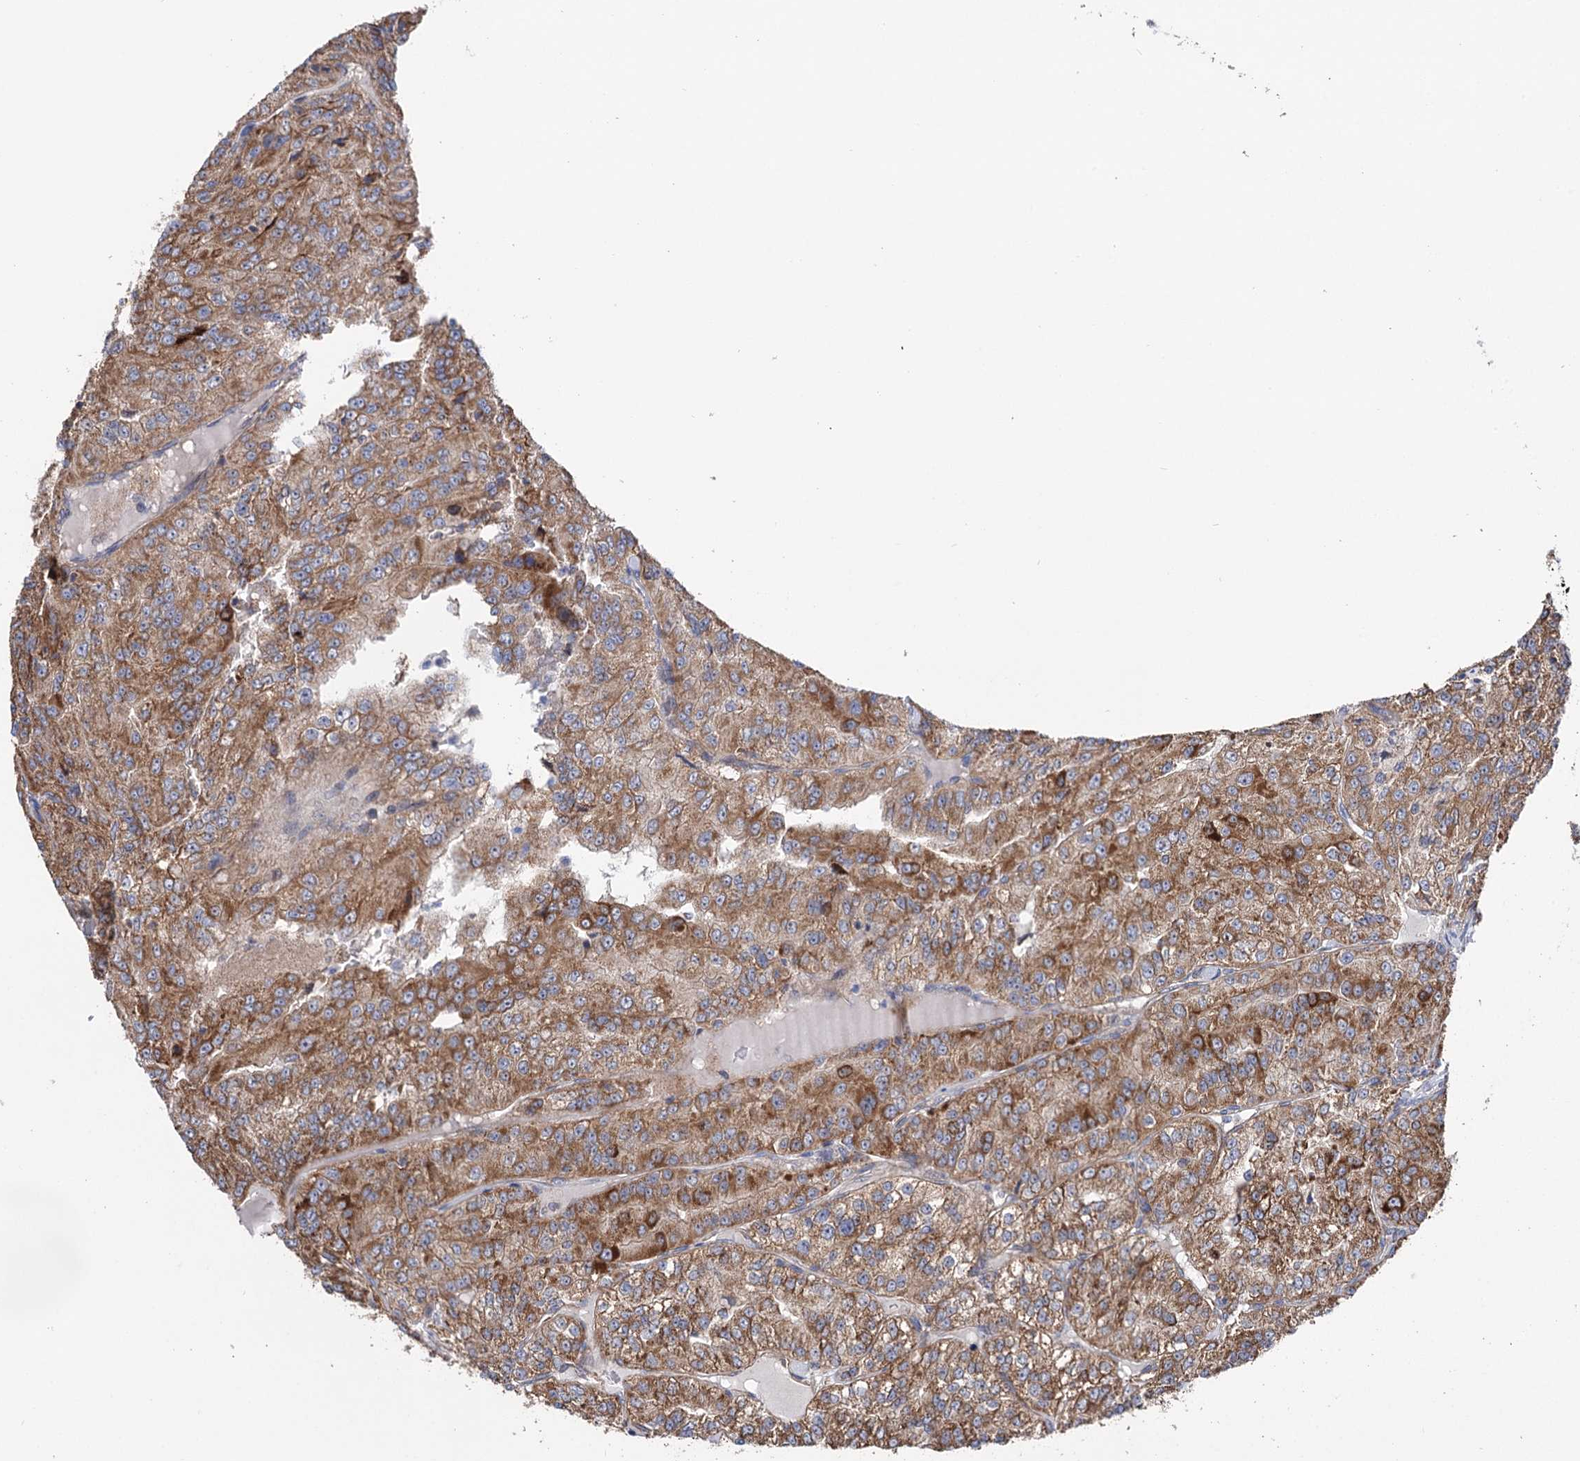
{"staining": {"intensity": "moderate", "quantity": ">75%", "location": "cytoplasmic/membranous"}, "tissue": "renal cancer", "cell_type": "Tumor cells", "image_type": "cancer", "snomed": [{"axis": "morphology", "description": "Adenocarcinoma, NOS"}, {"axis": "topography", "description": "Kidney"}], "caption": "DAB (3,3'-diaminobenzidine) immunohistochemical staining of adenocarcinoma (renal) demonstrates moderate cytoplasmic/membranous protein staining in about >75% of tumor cells.", "gene": "SUCLA2", "patient": {"sex": "female", "age": 63}}